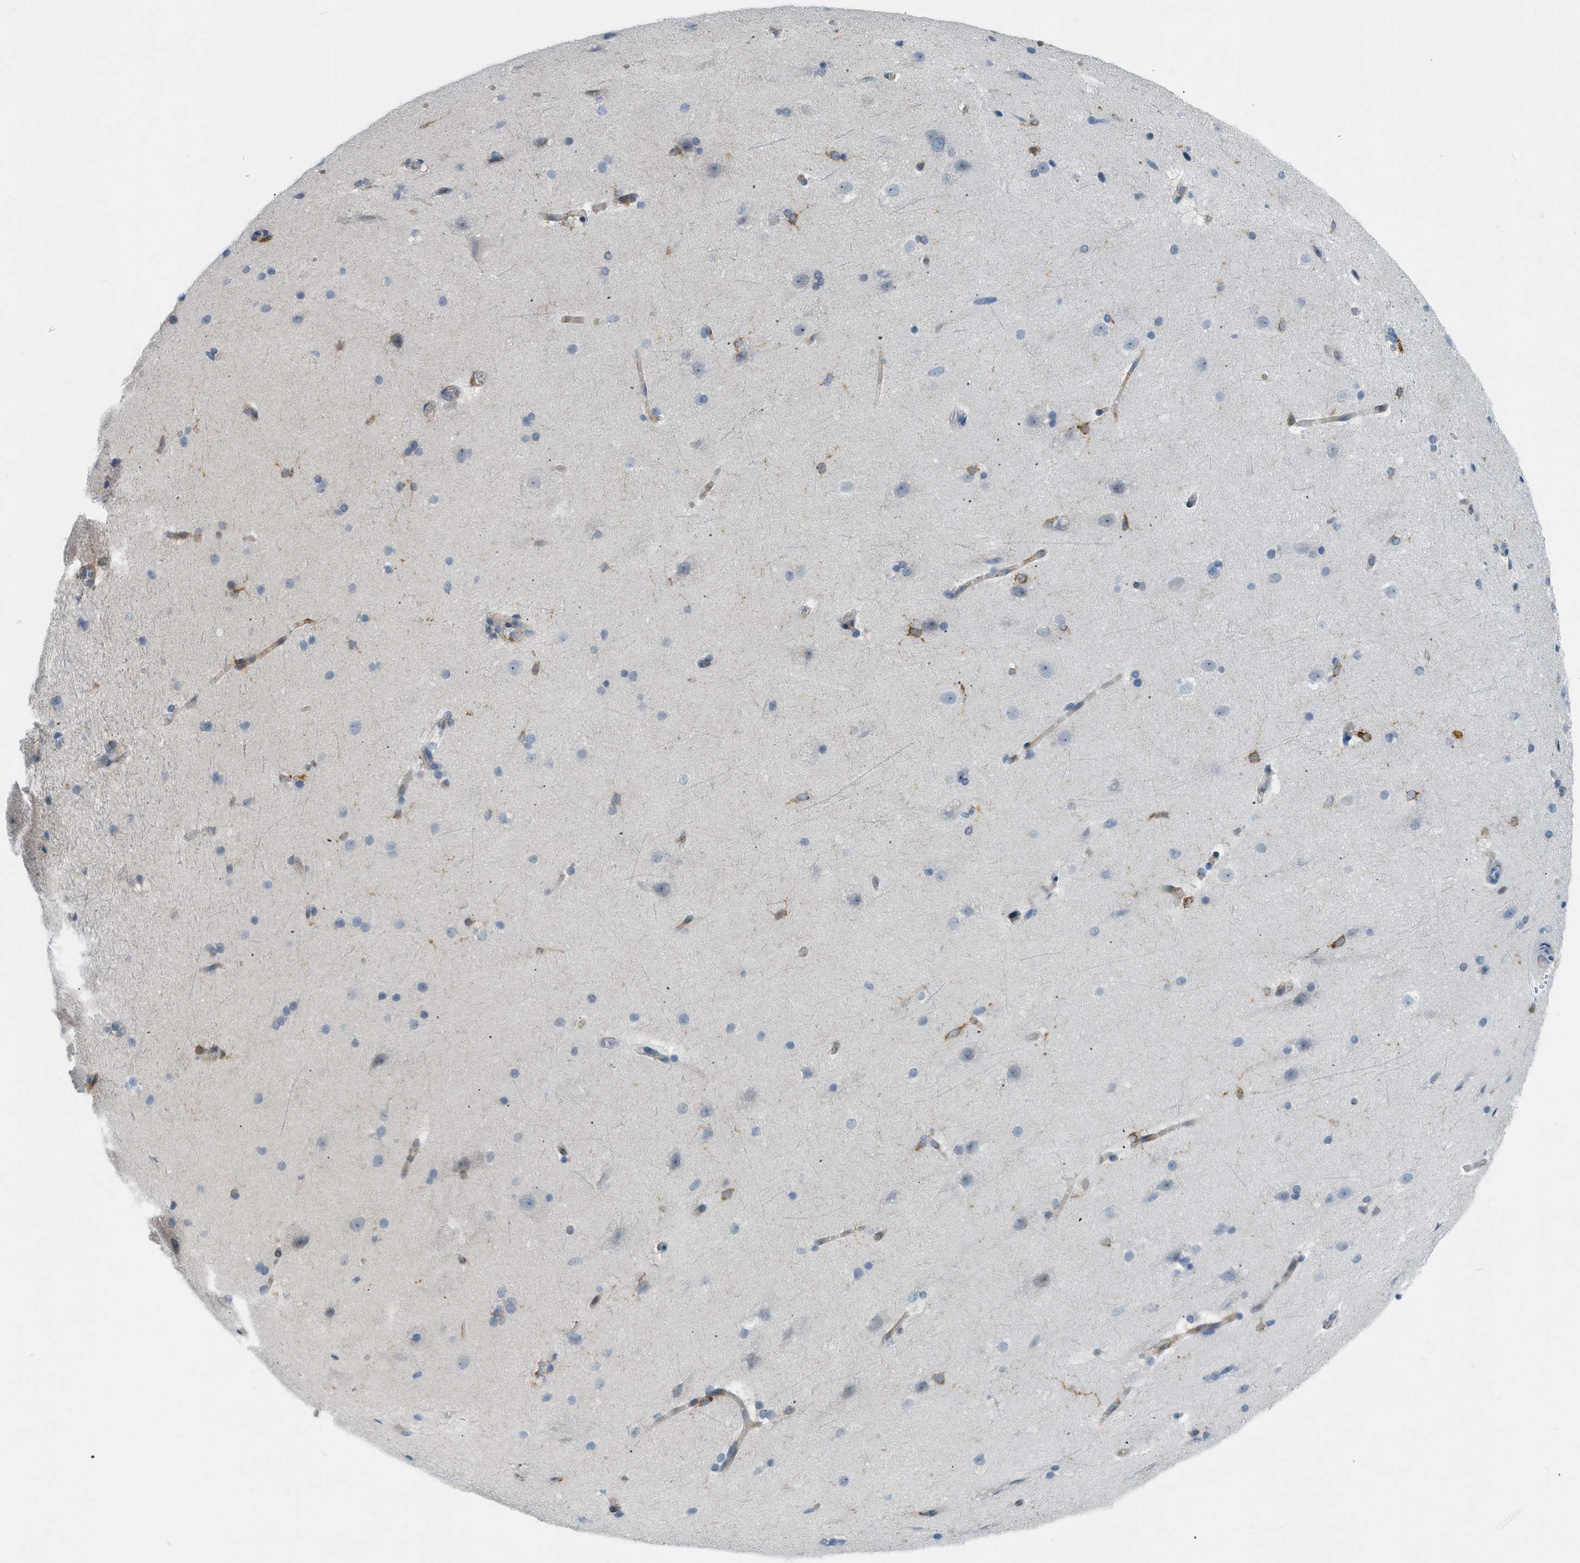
{"staining": {"intensity": "weak", "quantity": "25%-75%", "location": "cytoplasmic/membranous"}, "tissue": "cerebral cortex", "cell_type": "Endothelial cells", "image_type": "normal", "snomed": [{"axis": "morphology", "description": "Normal tissue, NOS"}, {"axis": "topography", "description": "Cerebral cortex"}, {"axis": "topography", "description": "Hippocampus"}], "caption": "Approximately 25%-75% of endothelial cells in normal cerebral cortex demonstrate weak cytoplasmic/membranous protein positivity as visualized by brown immunohistochemical staining.", "gene": "ZNF408", "patient": {"sex": "female", "age": 19}}